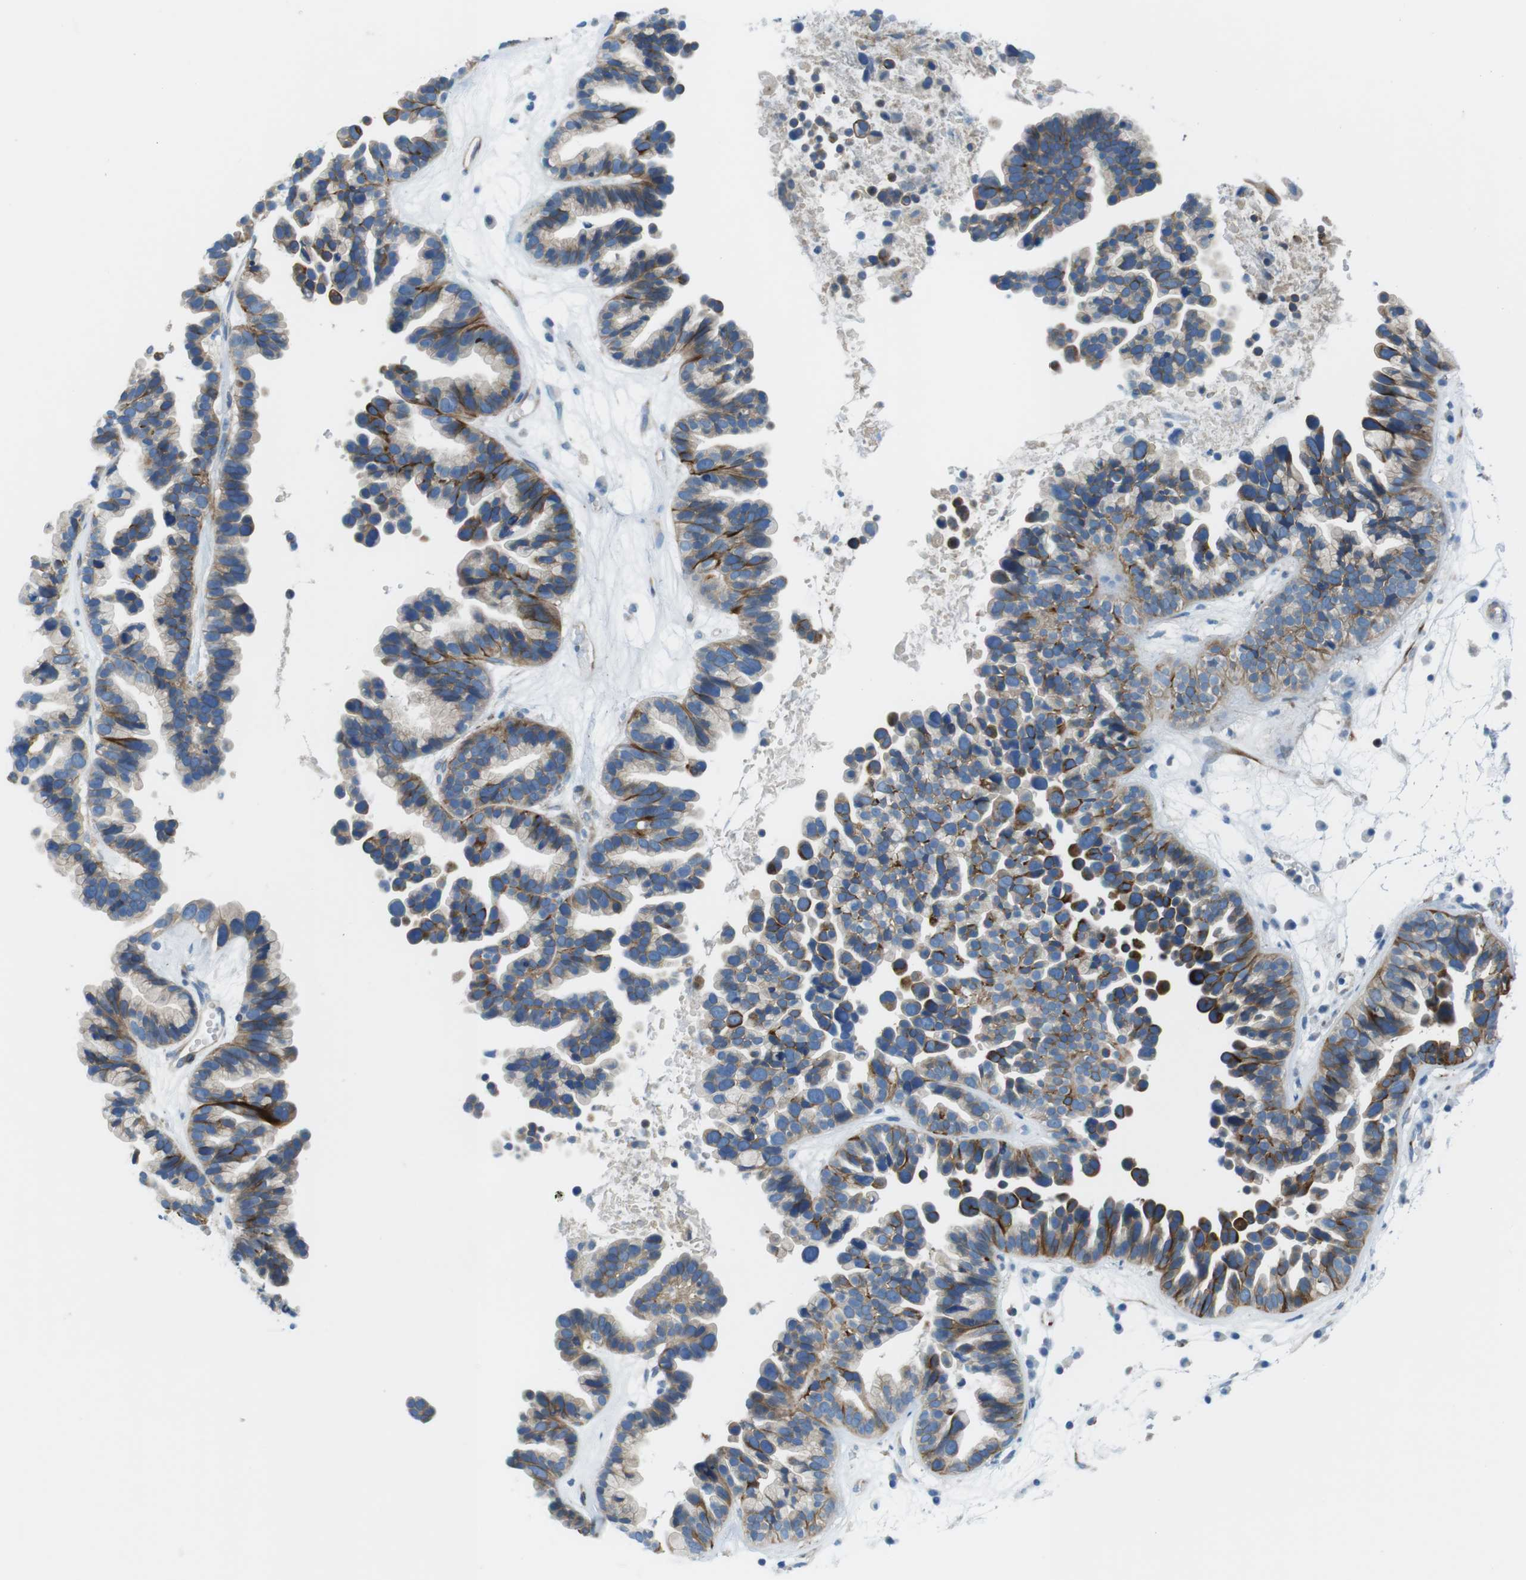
{"staining": {"intensity": "strong", "quantity": "25%-75%", "location": "cytoplasmic/membranous"}, "tissue": "ovarian cancer", "cell_type": "Tumor cells", "image_type": "cancer", "snomed": [{"axis": "morphology", "description": "Cystadenocarcinoma, serous, NOS"}, {"axis": "topography", "description": "Ovary"}], "caption": "Serous cystadenocarcinoma (ovarian) stained with DAB (3,3'-diaminobenzidine) immunohistochemistry exhibits high levels of strong cytoplasmic/membranous expression in approximately 25%-75% of tumor cells.", "gene": "EMP2", "patient": {"sex": "female", "age": 56}}